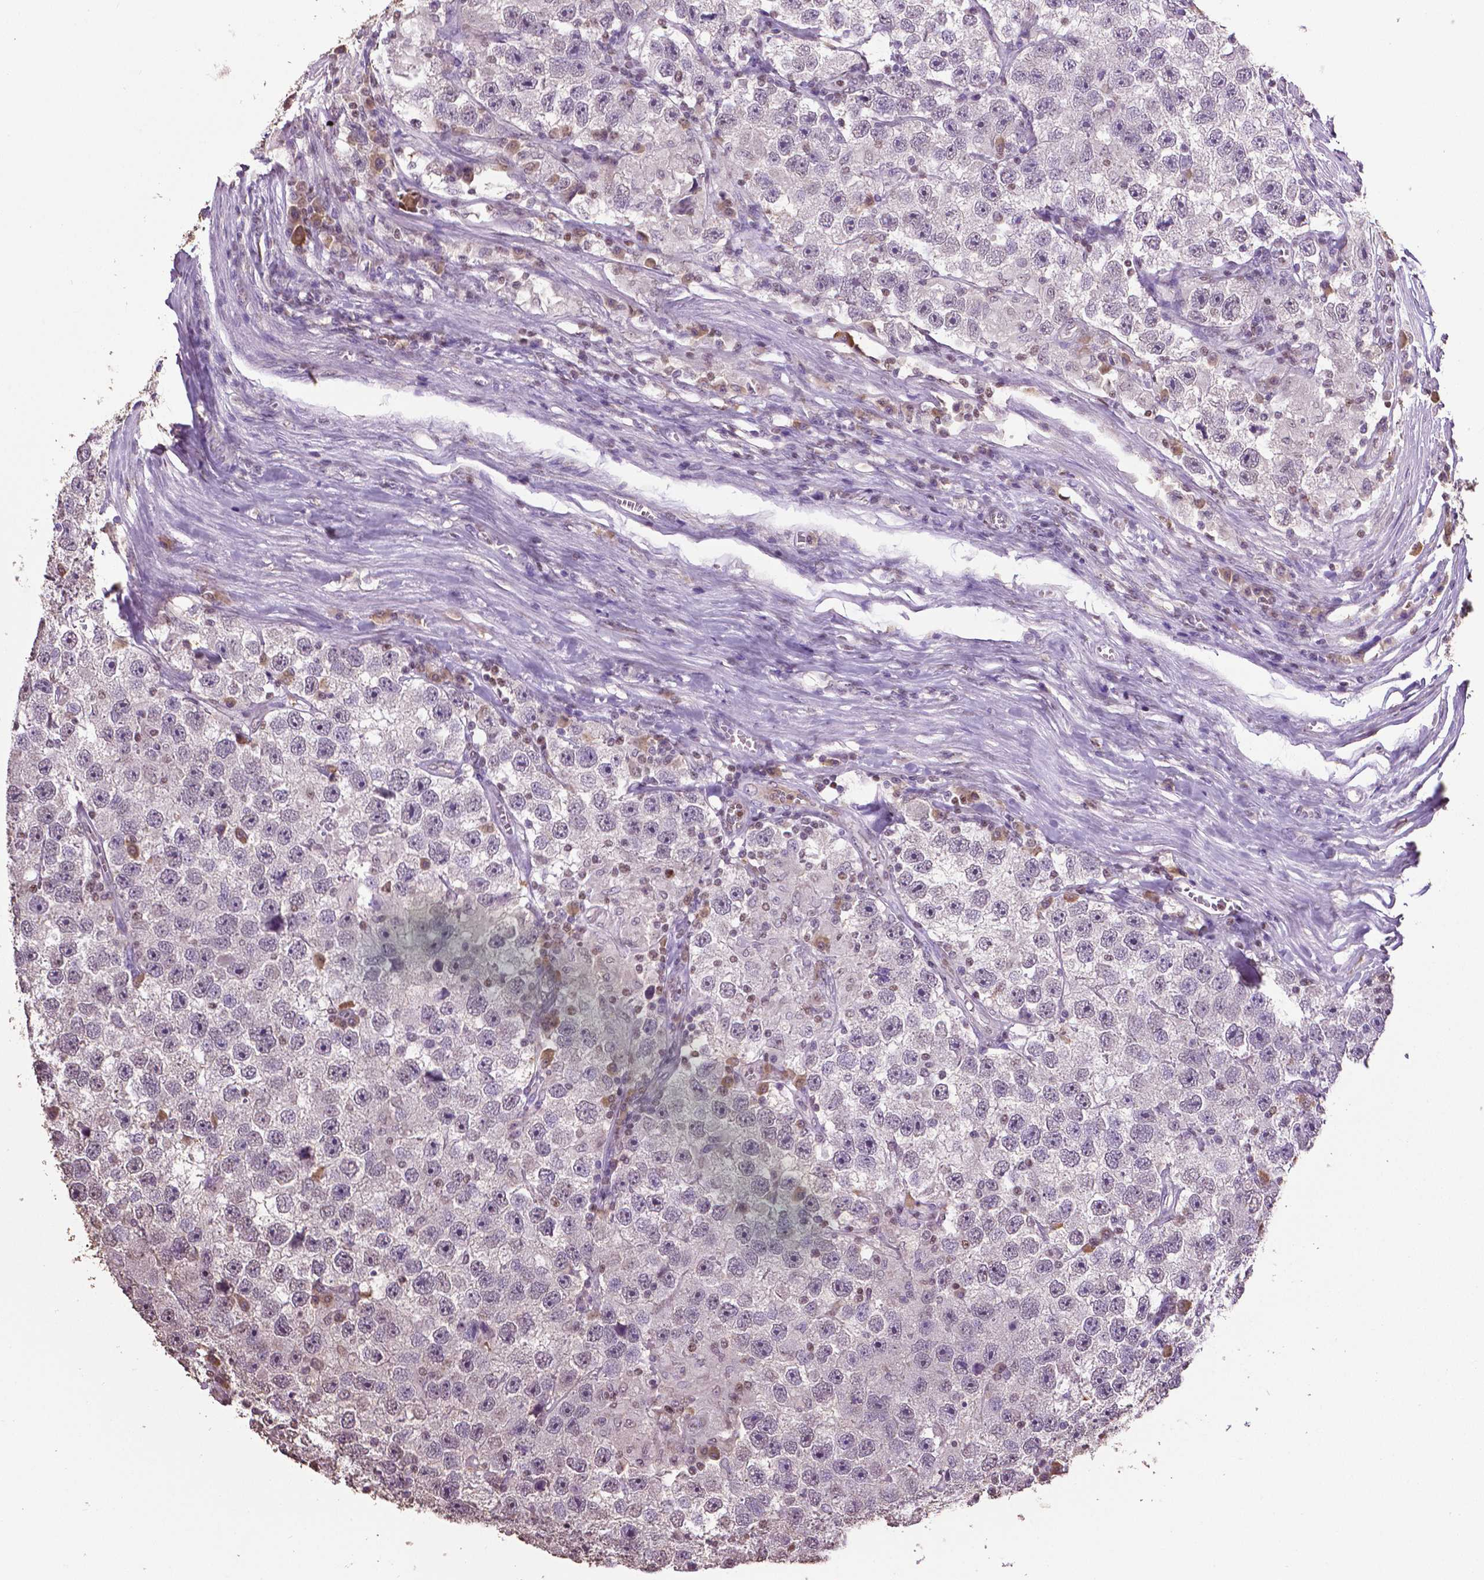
{"staining": {"intensity": "negative", "quantity": "none", "location": "none"}, "tissue": "testis cancer", "cell_type": "Tumor cells", "image_type": "cancer", "snomed": [{"axis": "morphology", "description": "Seminoma, NOS"}, {"axis": "topography", "description": "Testis"}], "caption": "This is an immunohistochemistry image of human testis cancer. There is no expression in tumor cells.", "gene": "RUNX3", "patient": {"sex": "male", "age": 26}}